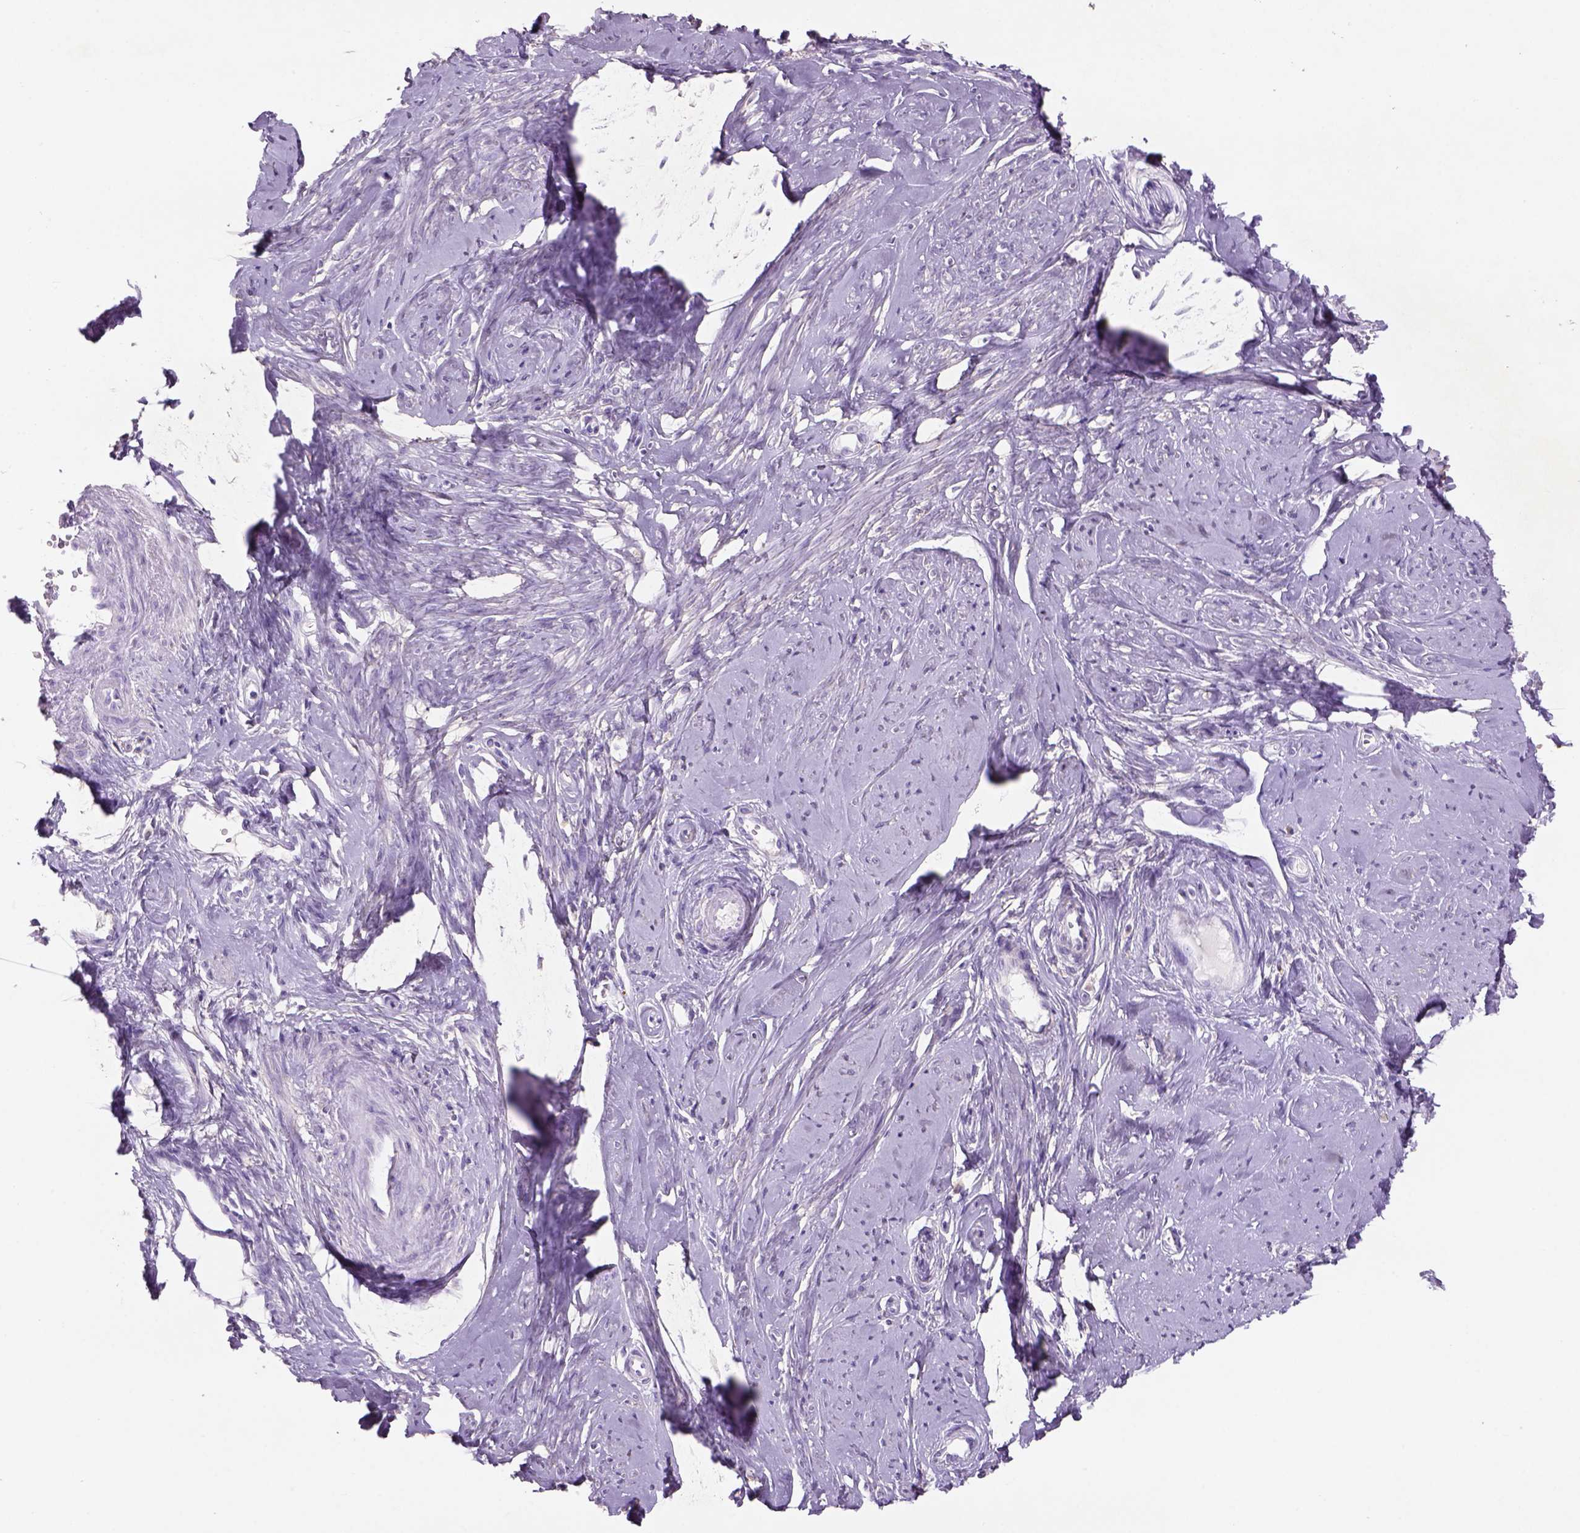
{"staining": {"intensity": "negative", "quantity": "none", "location": "none"}, "tissue": "smooth muscle", "cell_type": "Smooth muscle cells", "image_type": "normal", "snomed": [{"axis": "morphology", "description": "Normal tissue, NOS"}, {"axis": "topography", "description": "Smooth muscle"}], "caption": "A histopathology image of human smooth muscle is negative for staining in smooth muscle cells. Nuclei are stained in blue.", "gene": "NAALAD2", "patient": {"sex": "female", "age": 48}}